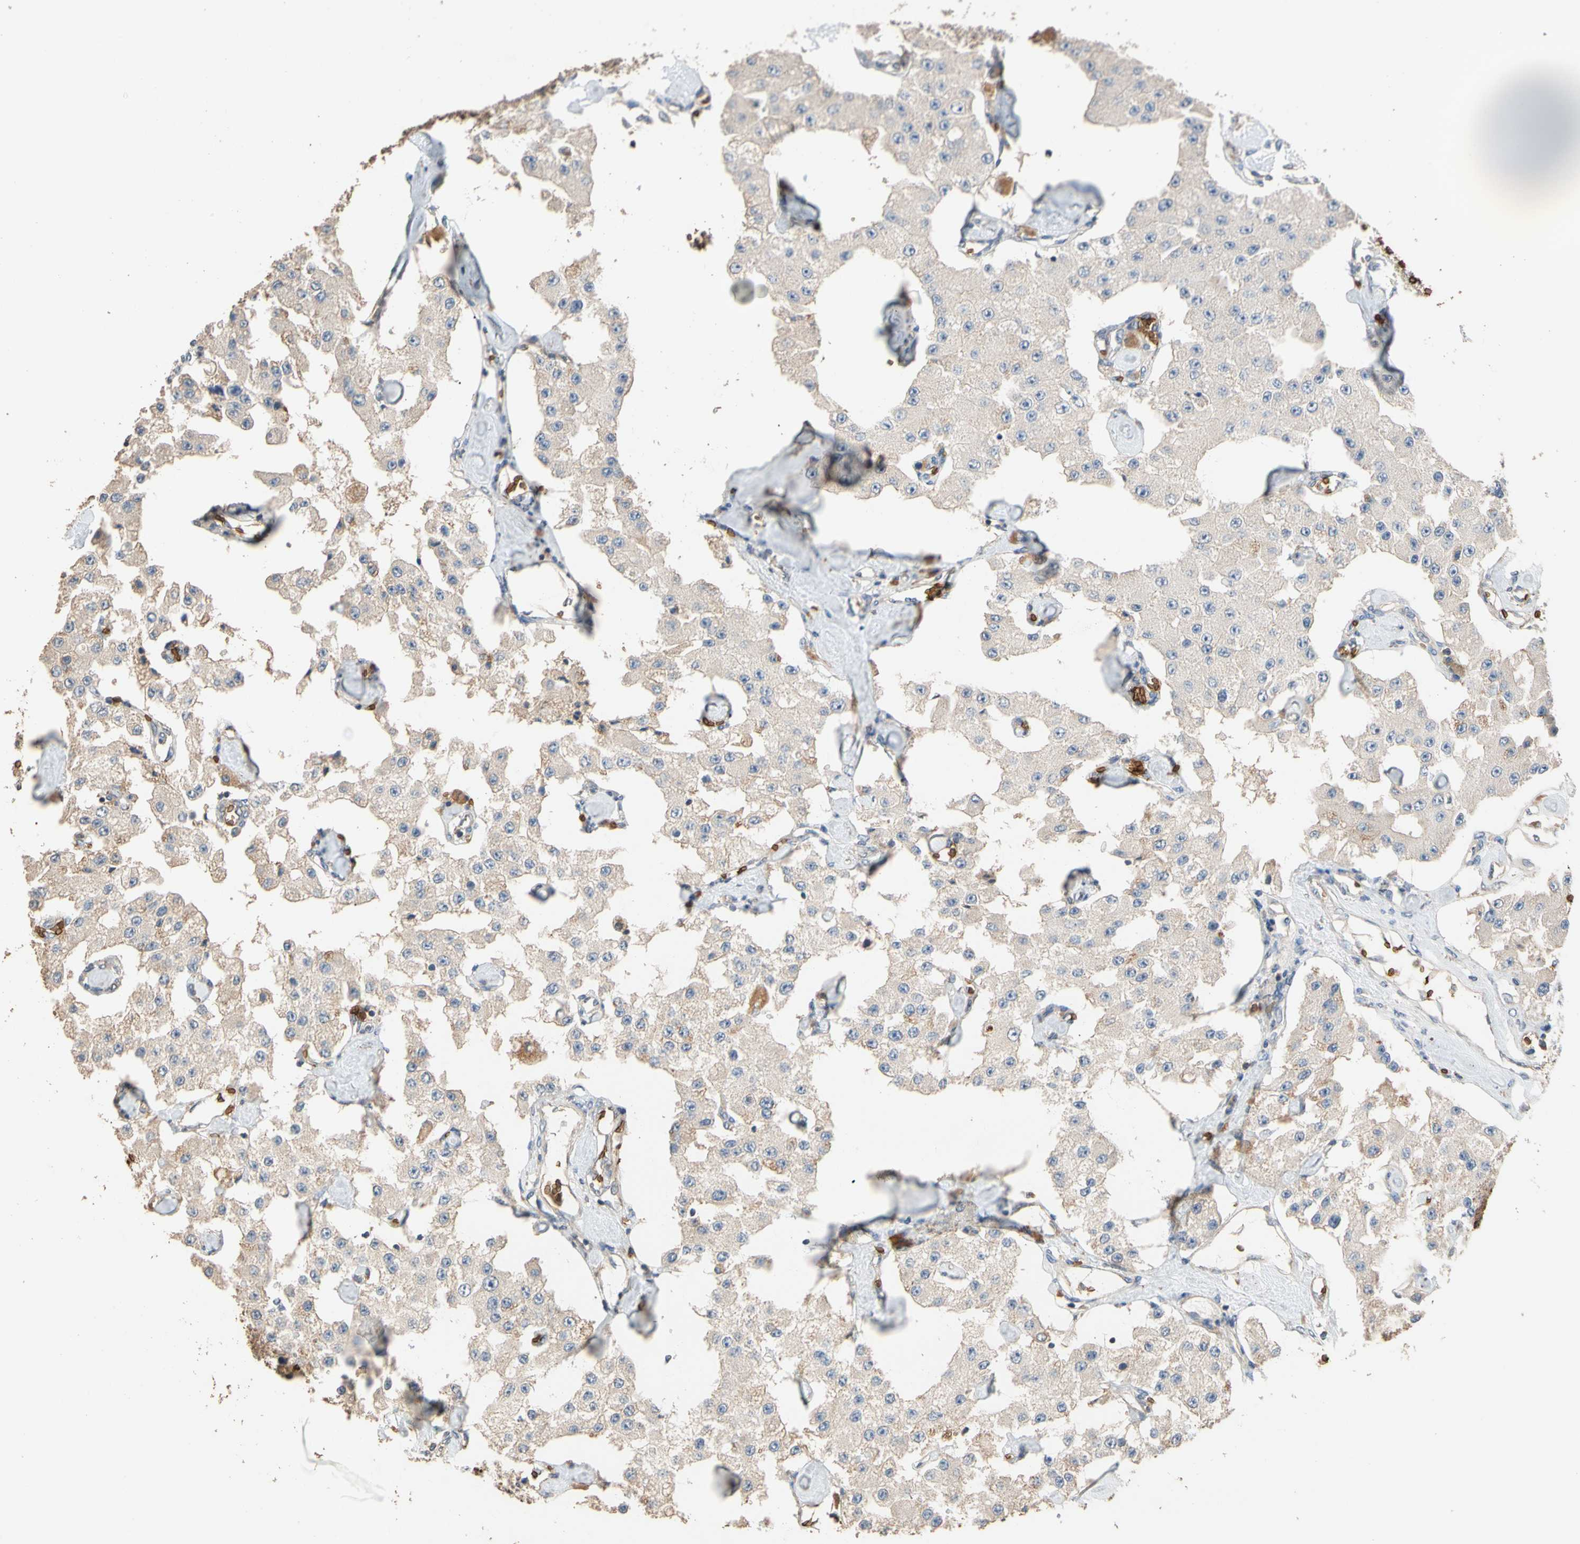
{"staining": {"intensity": "negative", "quantity": "none", "location": "none"}, "tissue": "carcinoid", "cell_type": "Tumor cells", "image_type": "cancer", "snomed": [{"axis": "morphology", "description": "Carcinoid, malignant, NOS"}, {"axis": "topography", "description": "Pancreas"}], "caption": "This histopathology image is of malignant carcinoid stained with IHC to label a protein in brown with the nuclei are counter-stained blue. There is no positivity in tumor cells.", "gene": "RIOK2", "patient": {"sex": "male", "age": 41}}